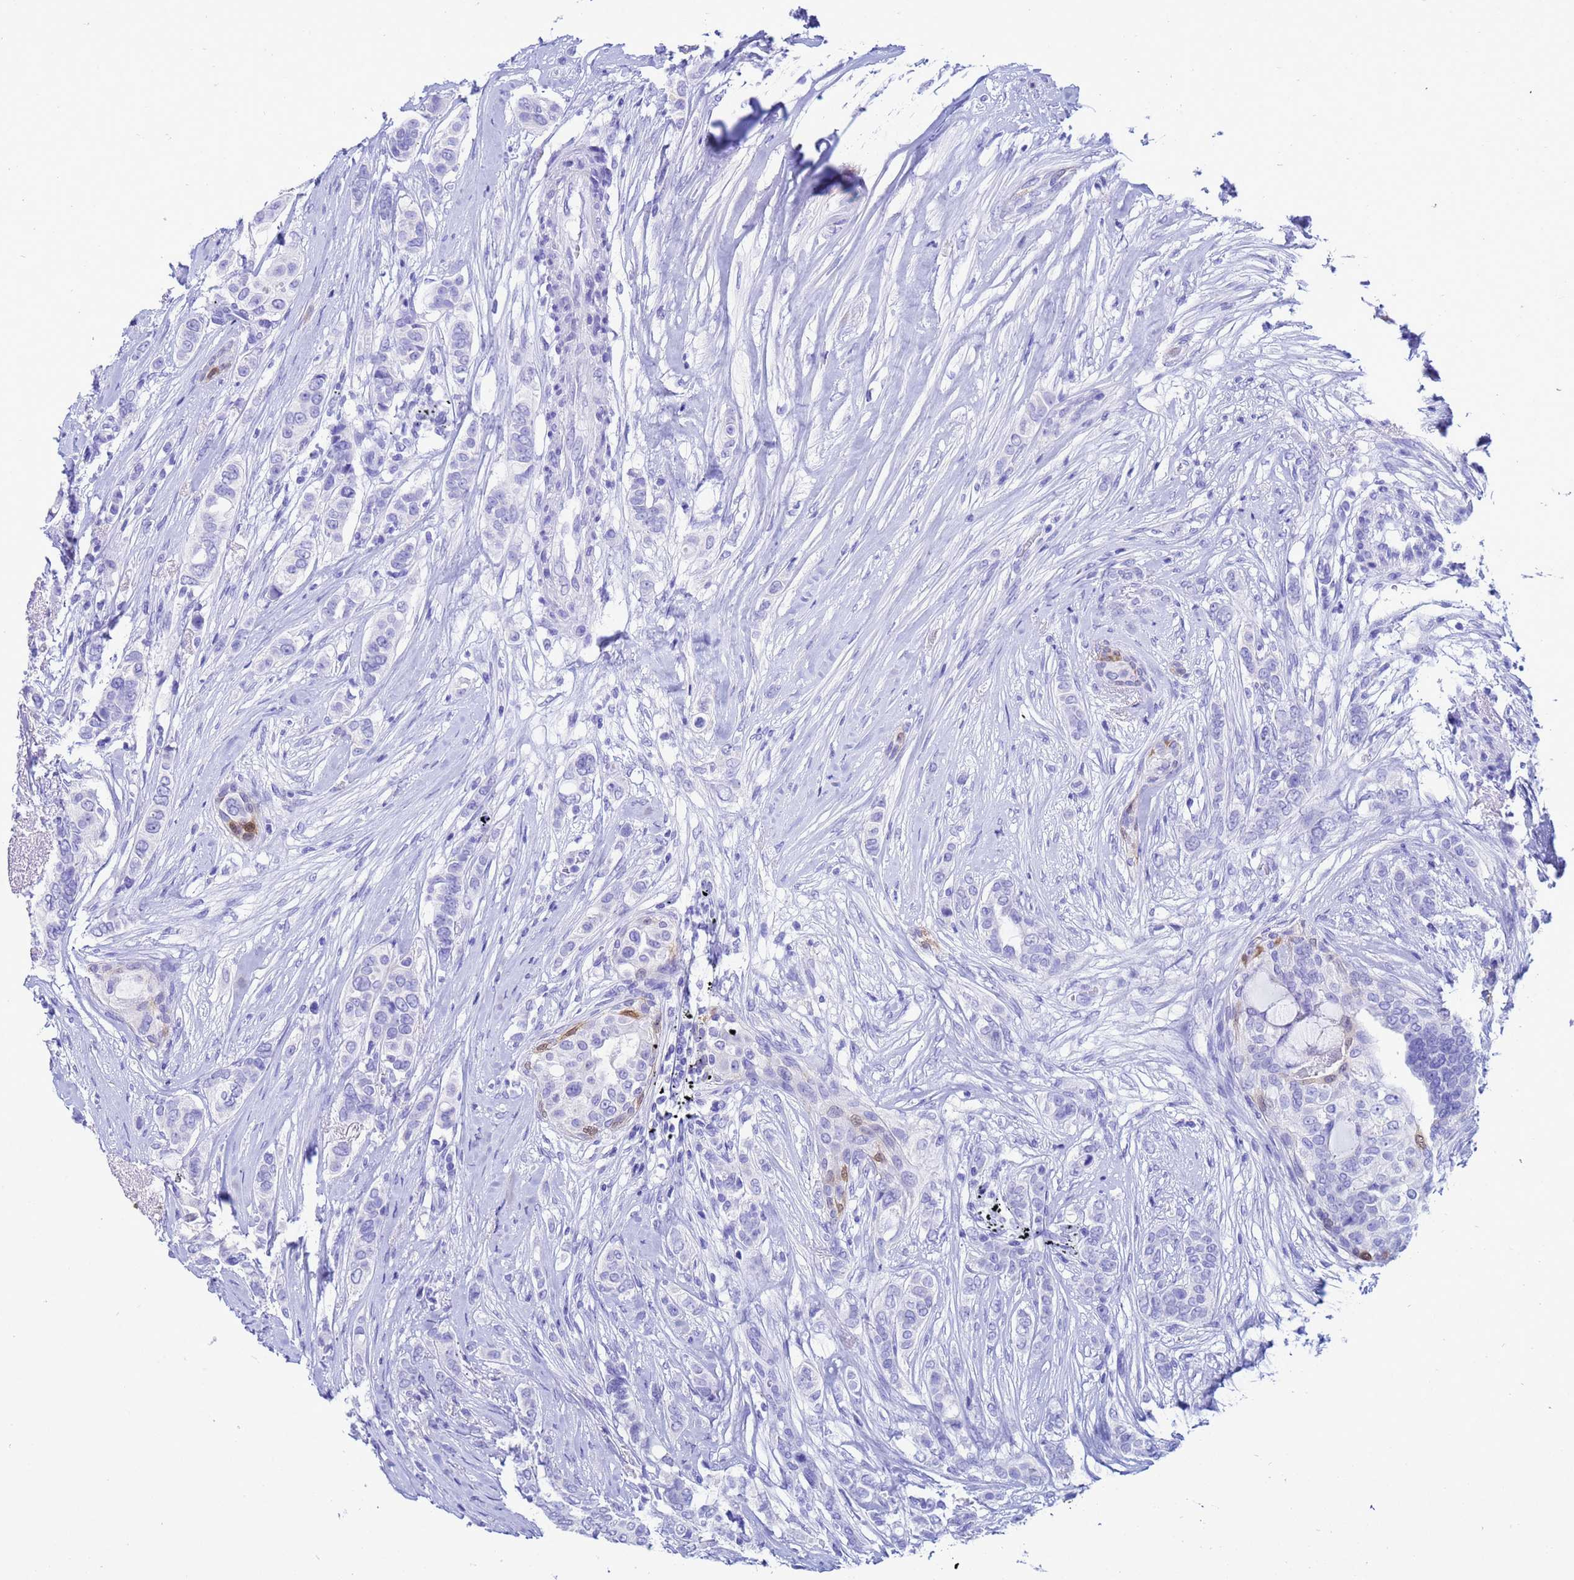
{"staining": {"intensity": "weak", "quantity": "<25%", "location": "nuclear"}, "tissue": "breast cancer", "cell_type": "Tumor cells", "image_type": "cancer", "snomed": [{"axis": "morphology", "description": "Lobular carcinoma"}, {"axis": "topography", "description": "Breast"}], "caption": "Tumor cells are negative for protein expression in human lobular carcinoma (breast).", "gene": "AKR1C2", "patient": {"sex": "female", "age": 51}}